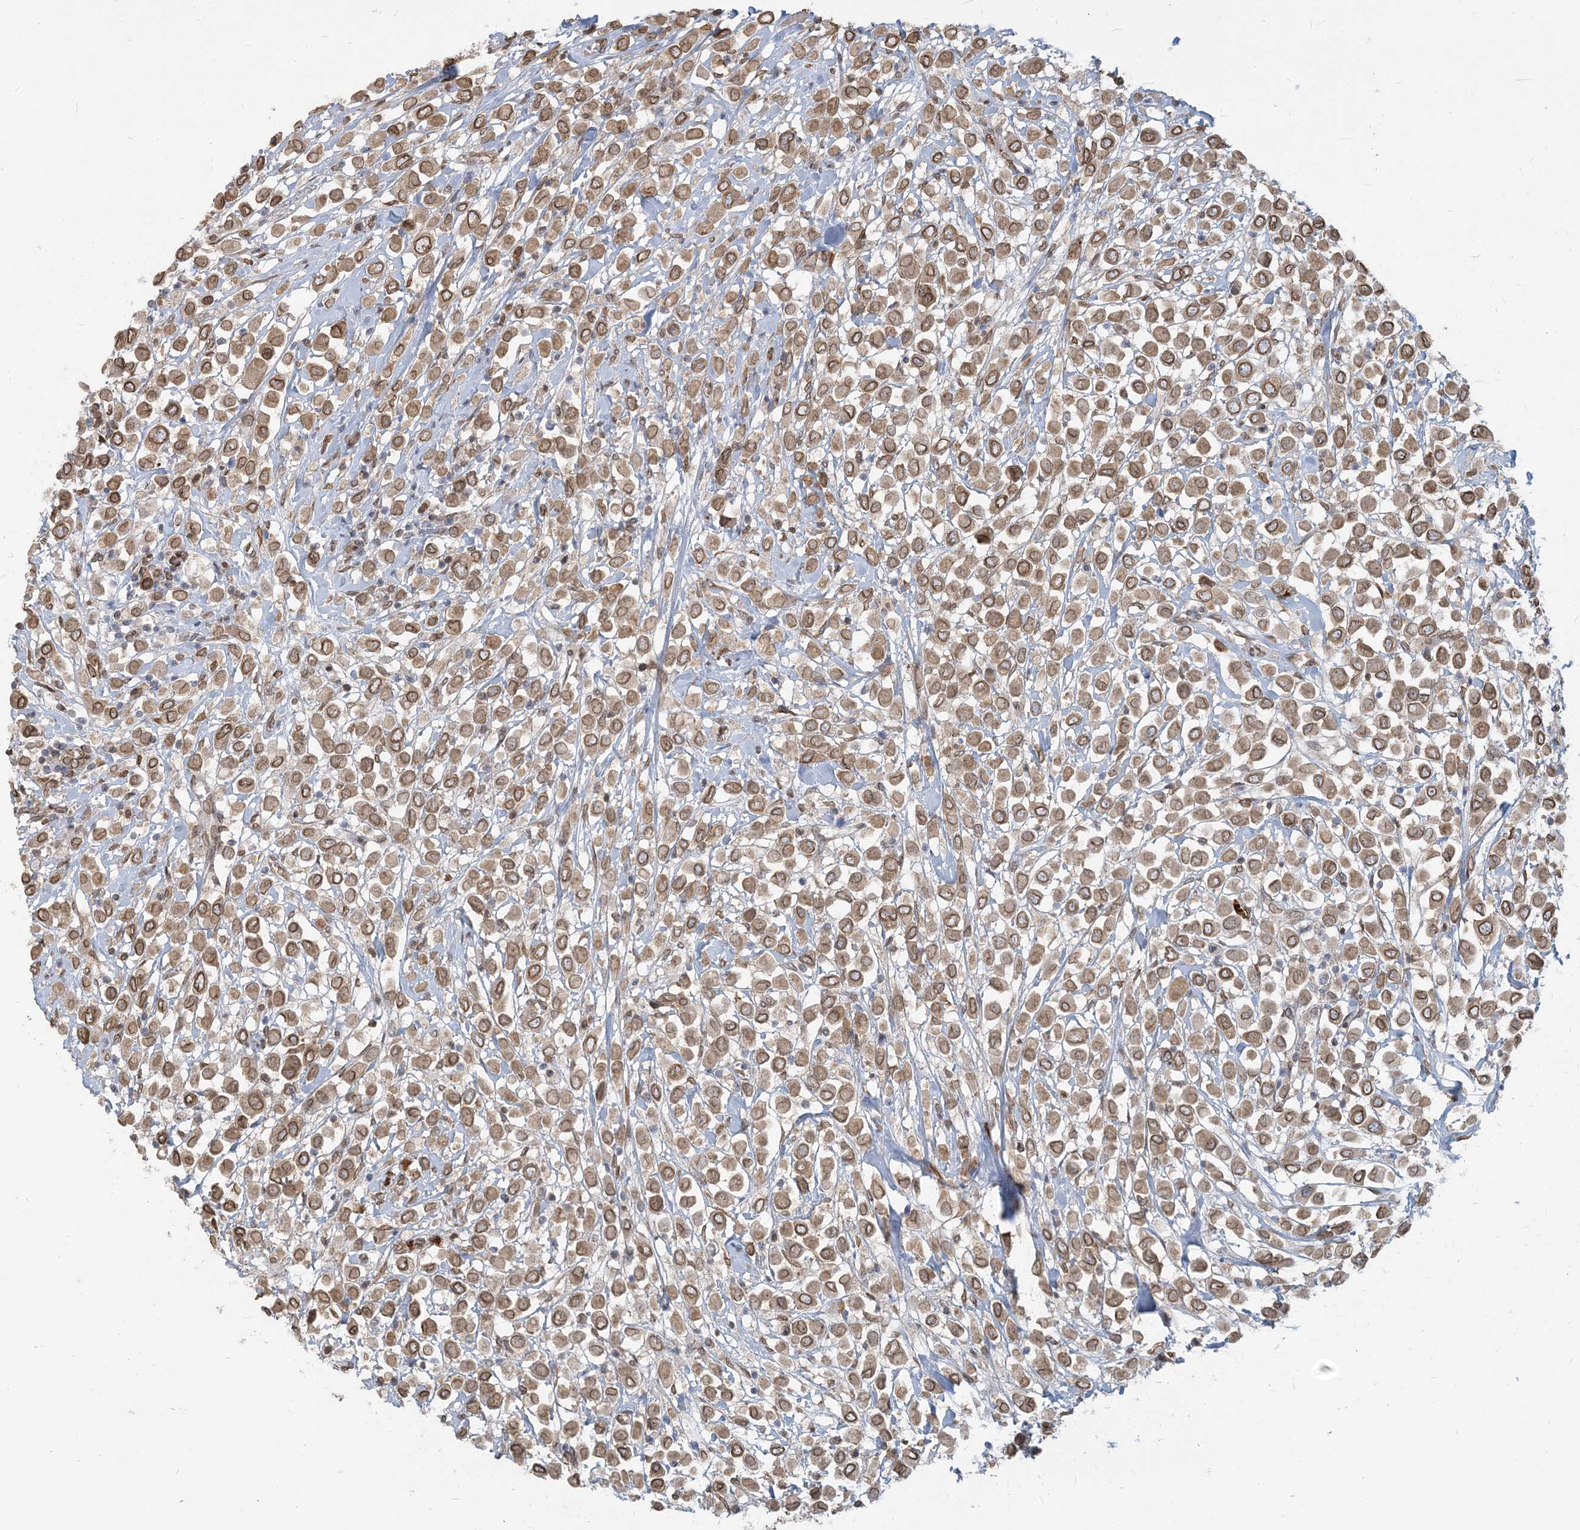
{"staining": {"intensity": "moderate", "quantity": ">75%", "location": "cytoplasmic/membranous,nuclear"}, "tissue": "breast cancer", "cell_type": "Tumor cells", "image_type": "cancer", "snomed": [{"axis": "morphology", "description": "Duct carcinoma"}, {"axis": "topography", "description": "Breast"}], "caption": "Immunohistochemical staining of human infiltrating ductal carcinoma (breast) reveals medium levels of moderate cytoplasmic/membranous and nuclear protein staining in about >75% of tumor cells. (DAB IHC with brightfield microscopy, high magnification).", "gene": "WWP1", "patient": {"sex": "female", "age": 61}}